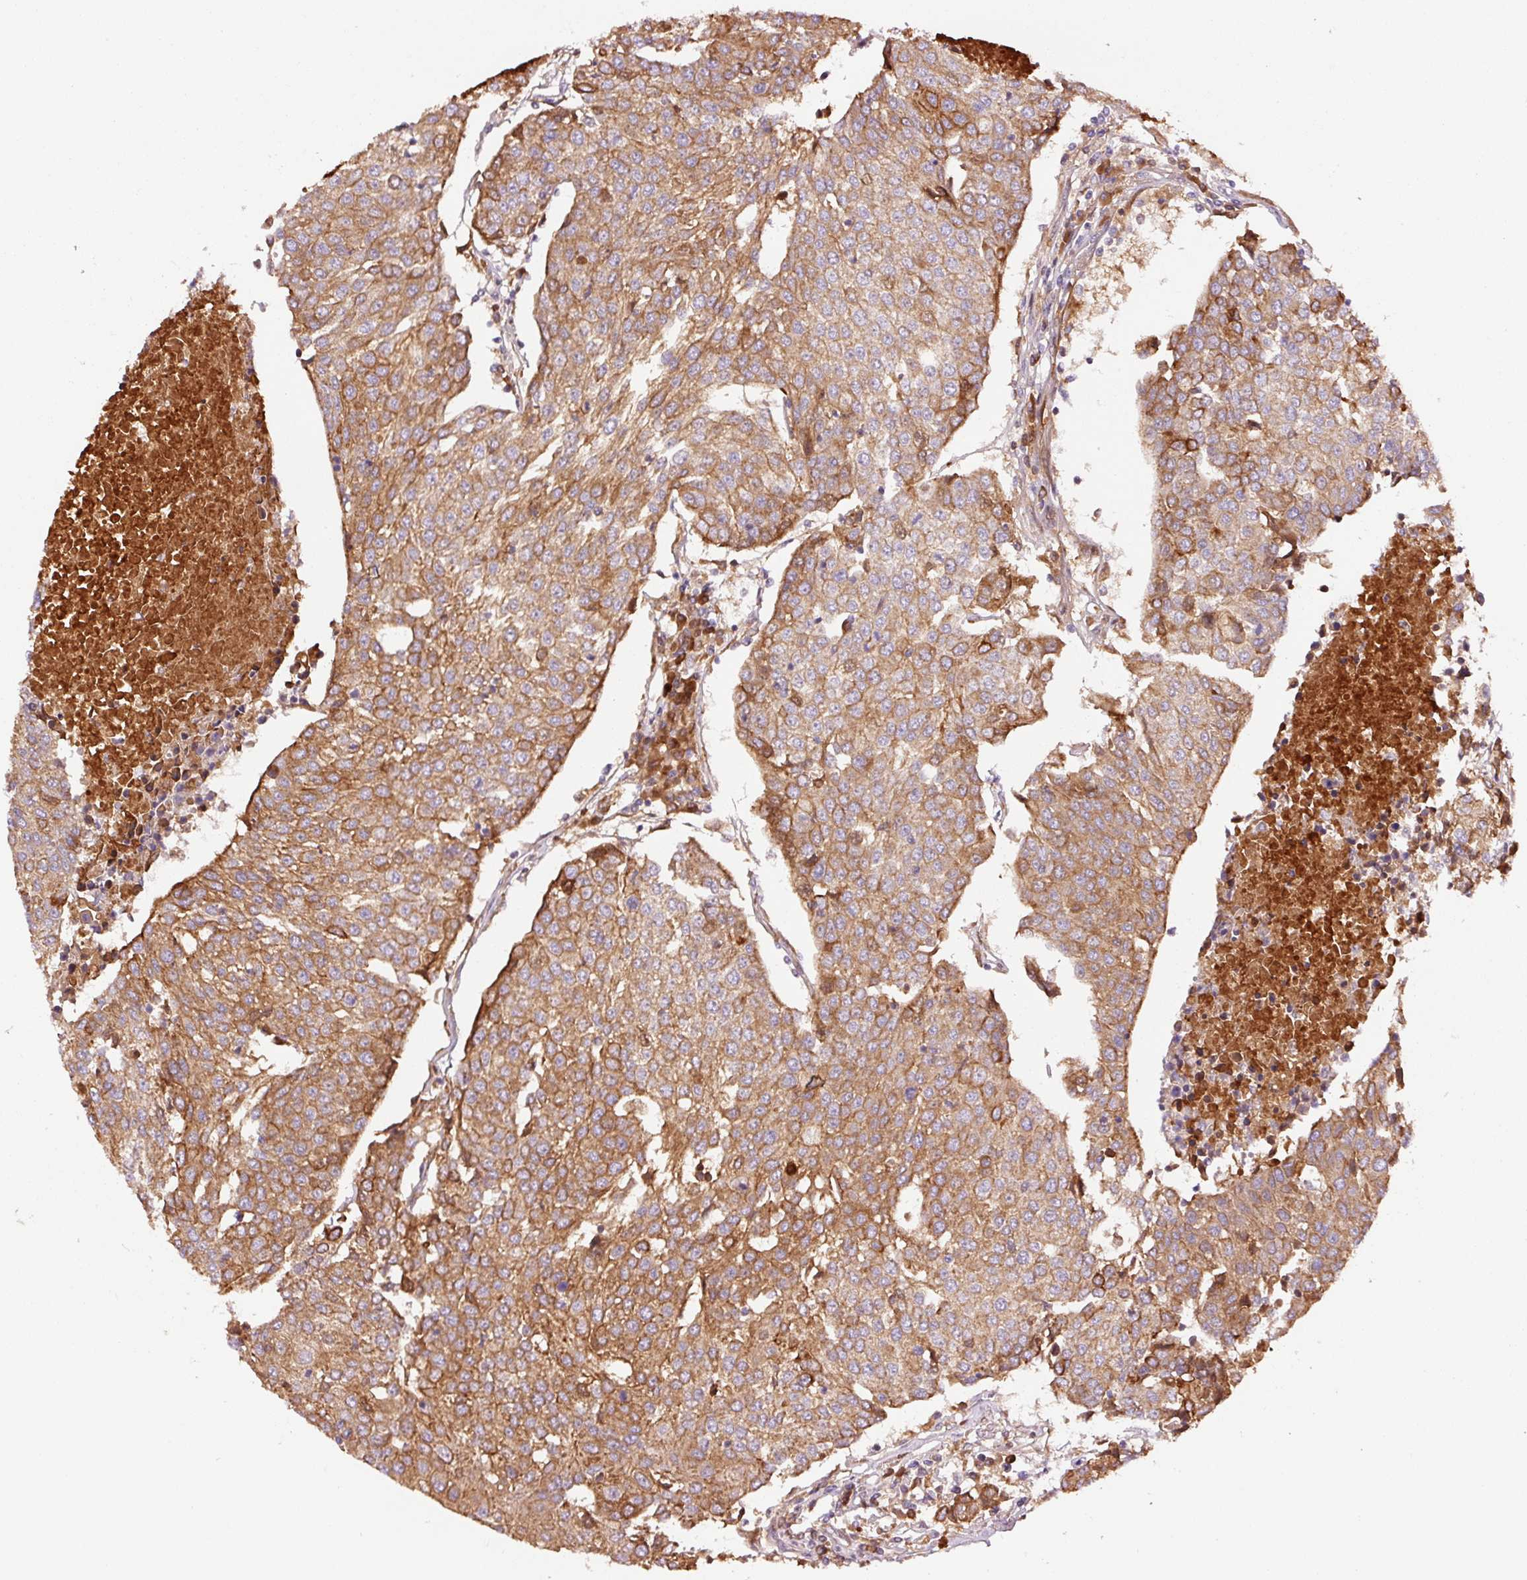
{"staining": {"intensity": "moderate", "quantity": ">75%", "location": "cytoplasmic/membranous"}, "tissue": "urothelial cancer", "cell_type": "Tumor cells", "image_type": "cancer", "snomed": [{"axis": "morphology", "description": "Urothelial carcinoma, High grade"}, {"axis": "topography", "description": "Urinary bladder"}], "caption": "IHC of human urothelial carcinoma (high-grade) displays medium levels of moderate cytoplasmic/membranous positivity in approximately >75% of tumor cells.", "gene": "PGLYRP2", "patient": {"sex": "female", "age": 85}}